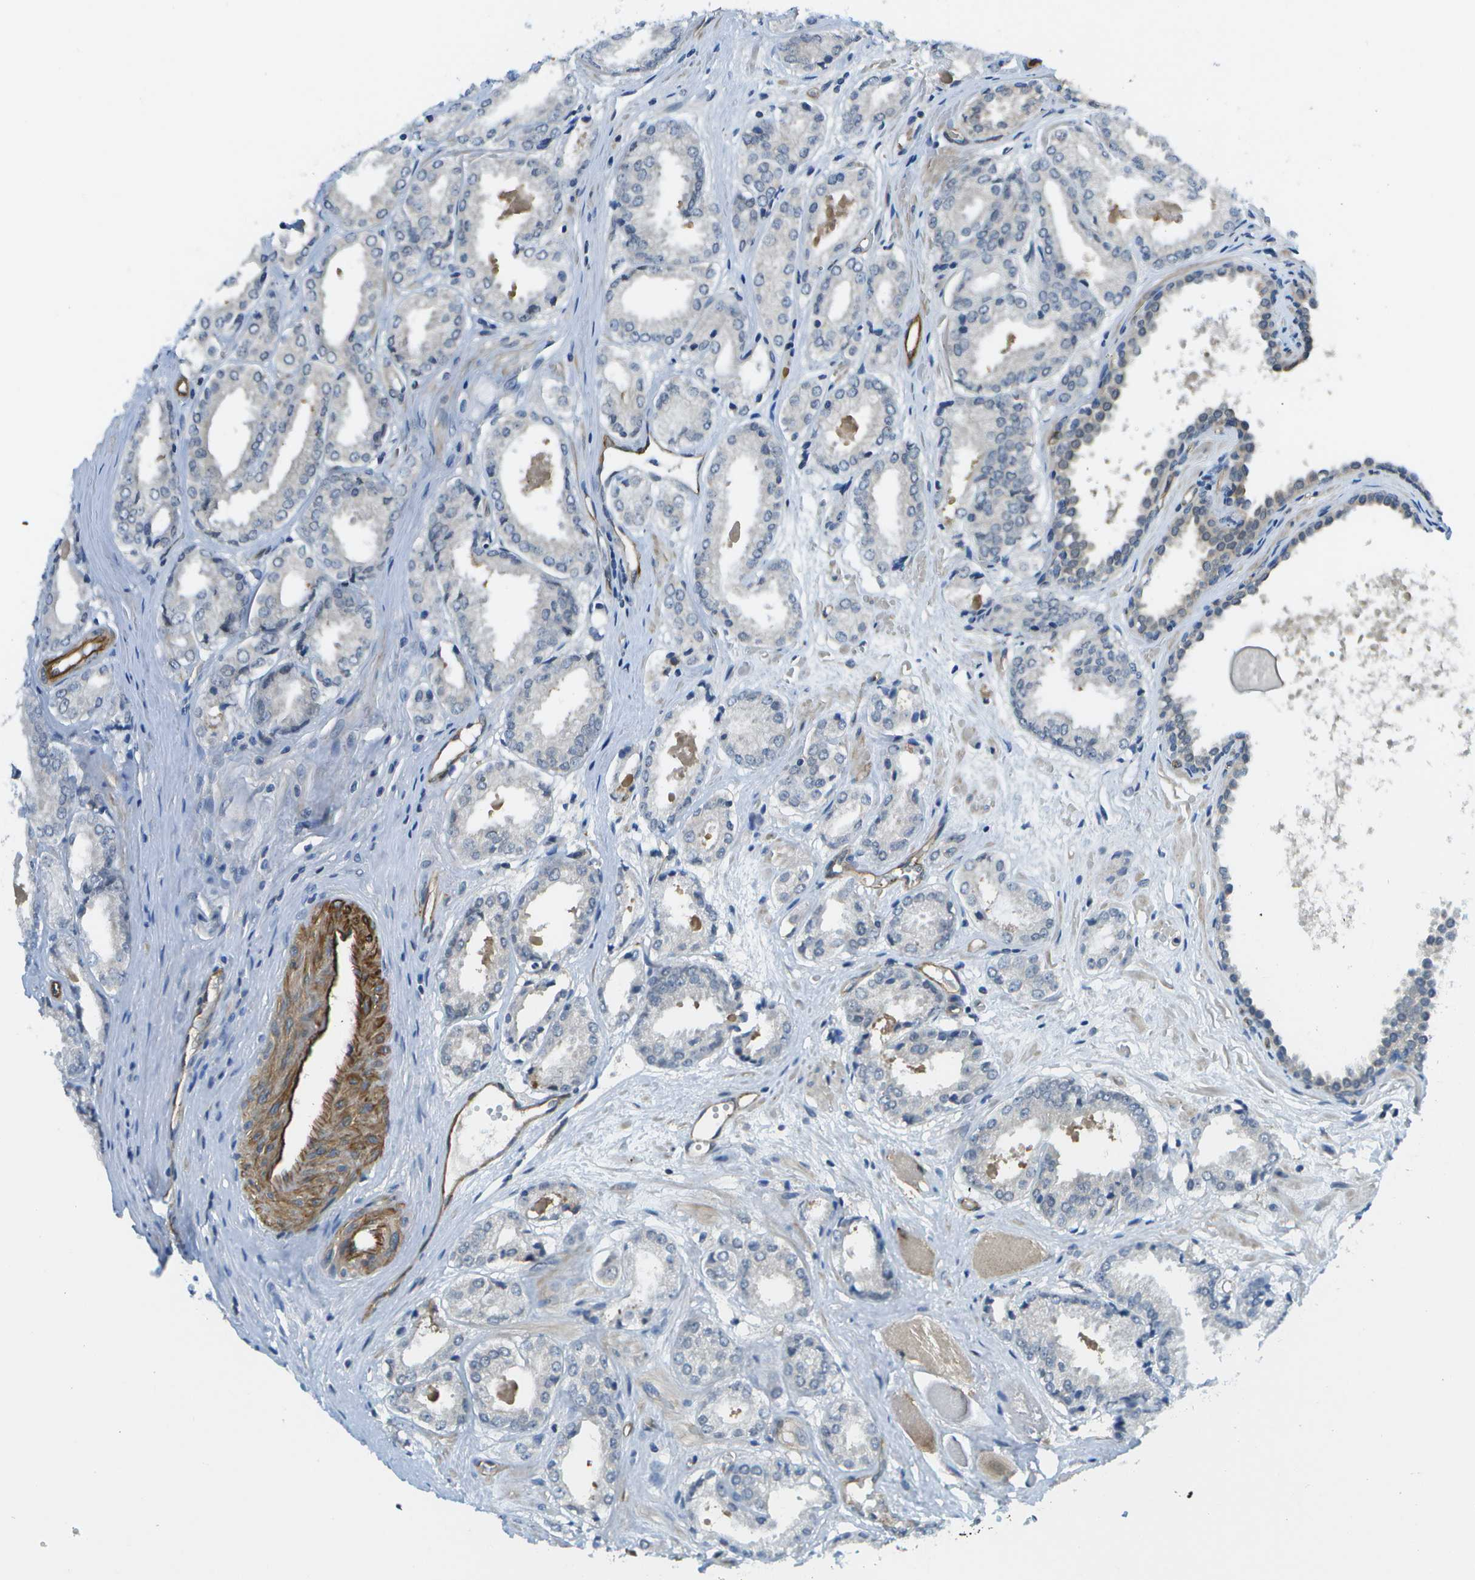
{"staining": {"intensity": "negative", "quantity": "none", "location": "none"}, "tissue": "prostate cancer", "cell_type": "Tumor cells", "image_type": "cancer", "snomed": [{"axis": "morphology", "description": "Adenocarcinoma, Low grade"}, {"axis": "topography", "description": "Prostate"}], "caption": "This is an IHC image of human adenocarcinoma (low-grade) (prostate). There is no staining in tumor cells.", "gene": "KIAA0040", "patient": {"sex": "male", "age": 57}}